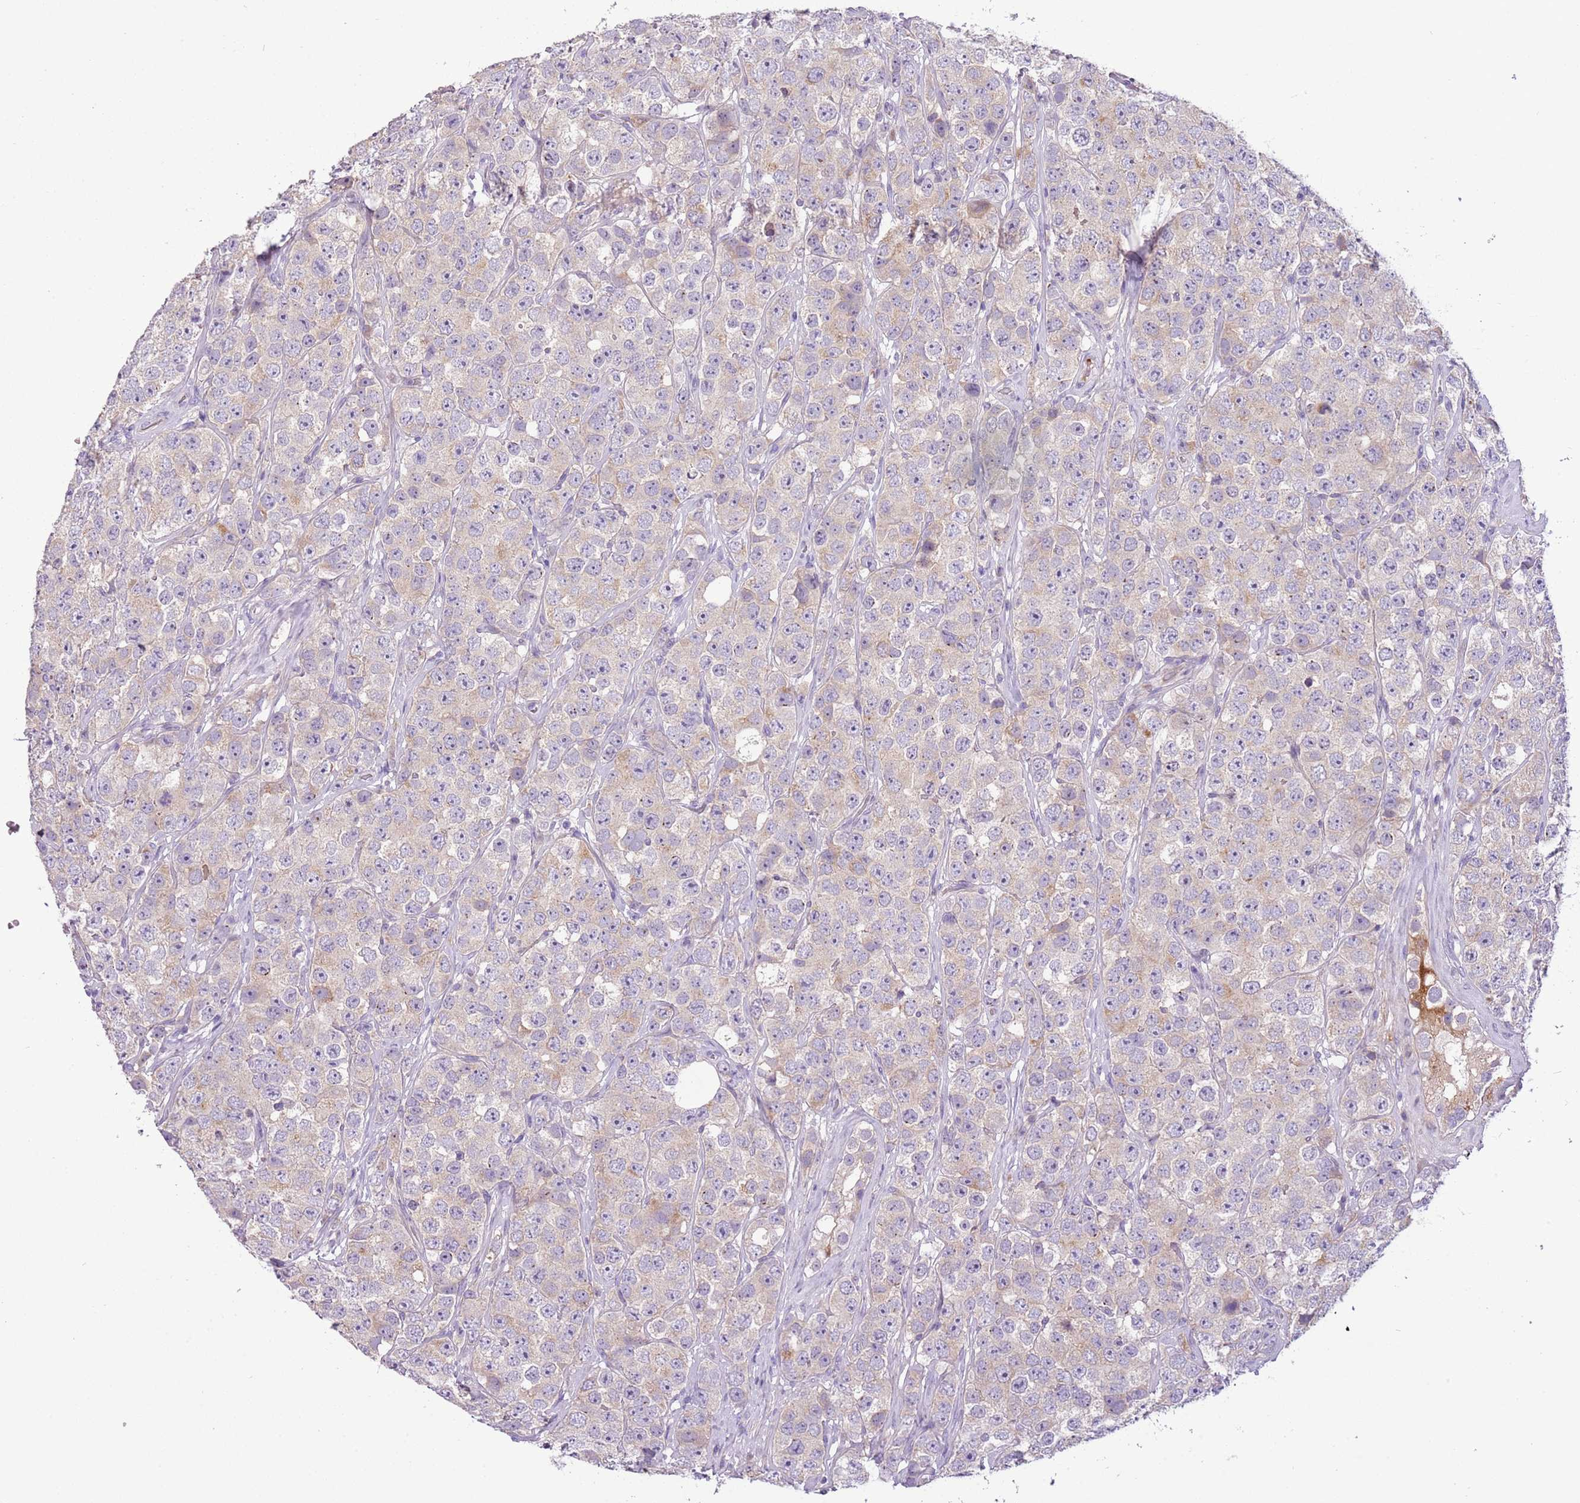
{"staining": {"intensity": "negative", "quantity": "none", "location": "none"}, "tissue": "testis cancer", "cell_type": "Tumor cells", "image_type": "cancer", "snomed": [{"axis": "morphology", "description": "Seminoma, NOS"}, {"axis": "topography", "description": "Testis"}], "caption": "Tumor cells are negative for protein expression in human seminoma (testis).", "gene": "SCAMP5", "patient": {"sex": "male", "age": 28}}